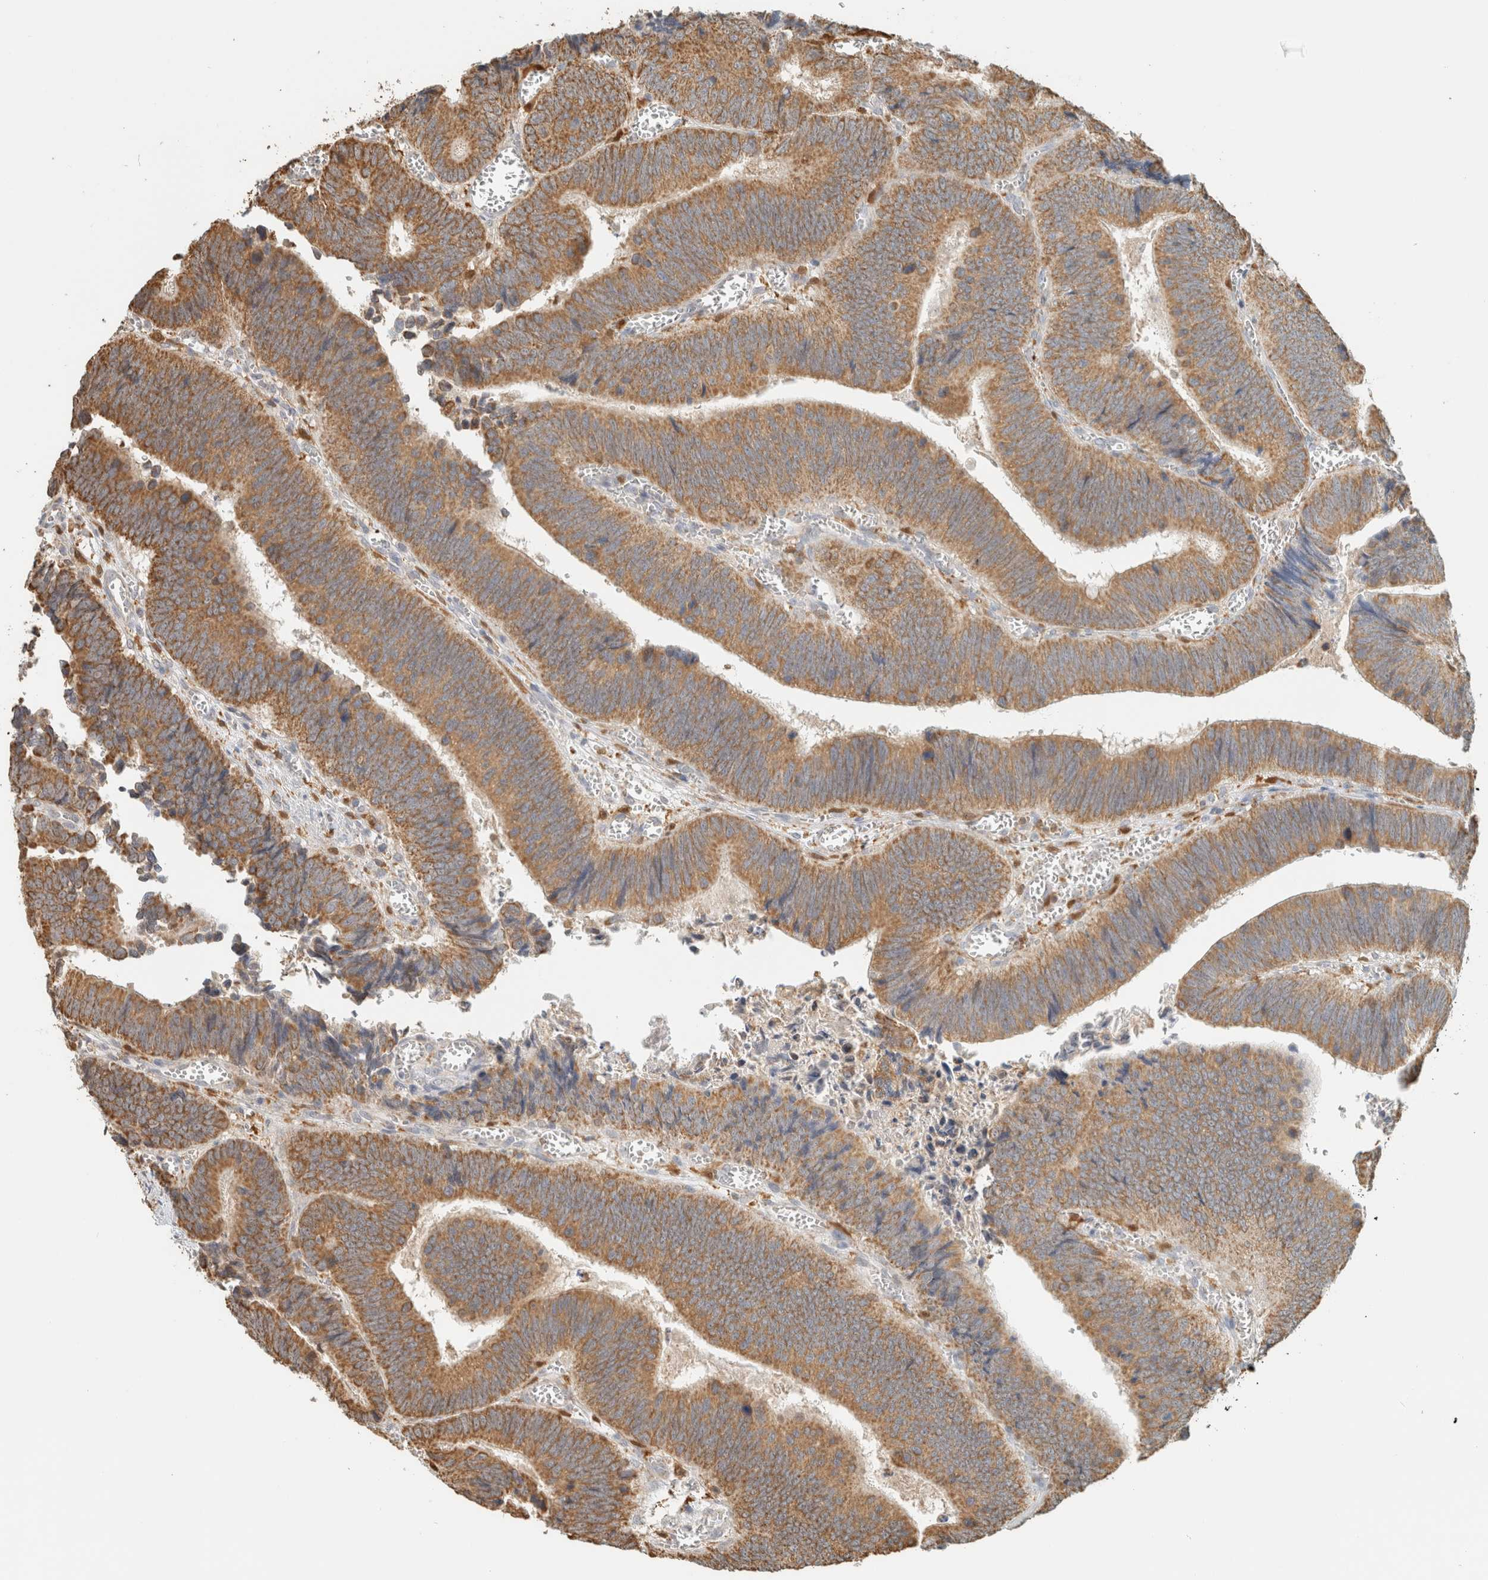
{"staining": {"intensity": "moderate", "quantity": ">75%", "location": "cytoplasmic/membranous"}, "tissue": "colorectal cancer", "cell_type": "Tumor cells", "image_type": "cancer", "snomed": [{"axis": "morphology", "description": "Inflammation, NOS"}, {"axis": "morphology", "description": "Adenocarcinoma, NOS"}, {"axis": "topography", "description": "Colon"}], "caption": "Human colorectal cancer (adenocarcinoma) stained with a protein marker demonstrates moderate staining in tumor cells.", "gene": "CAPG", "patient": {"sex": "male", "age": 72}}